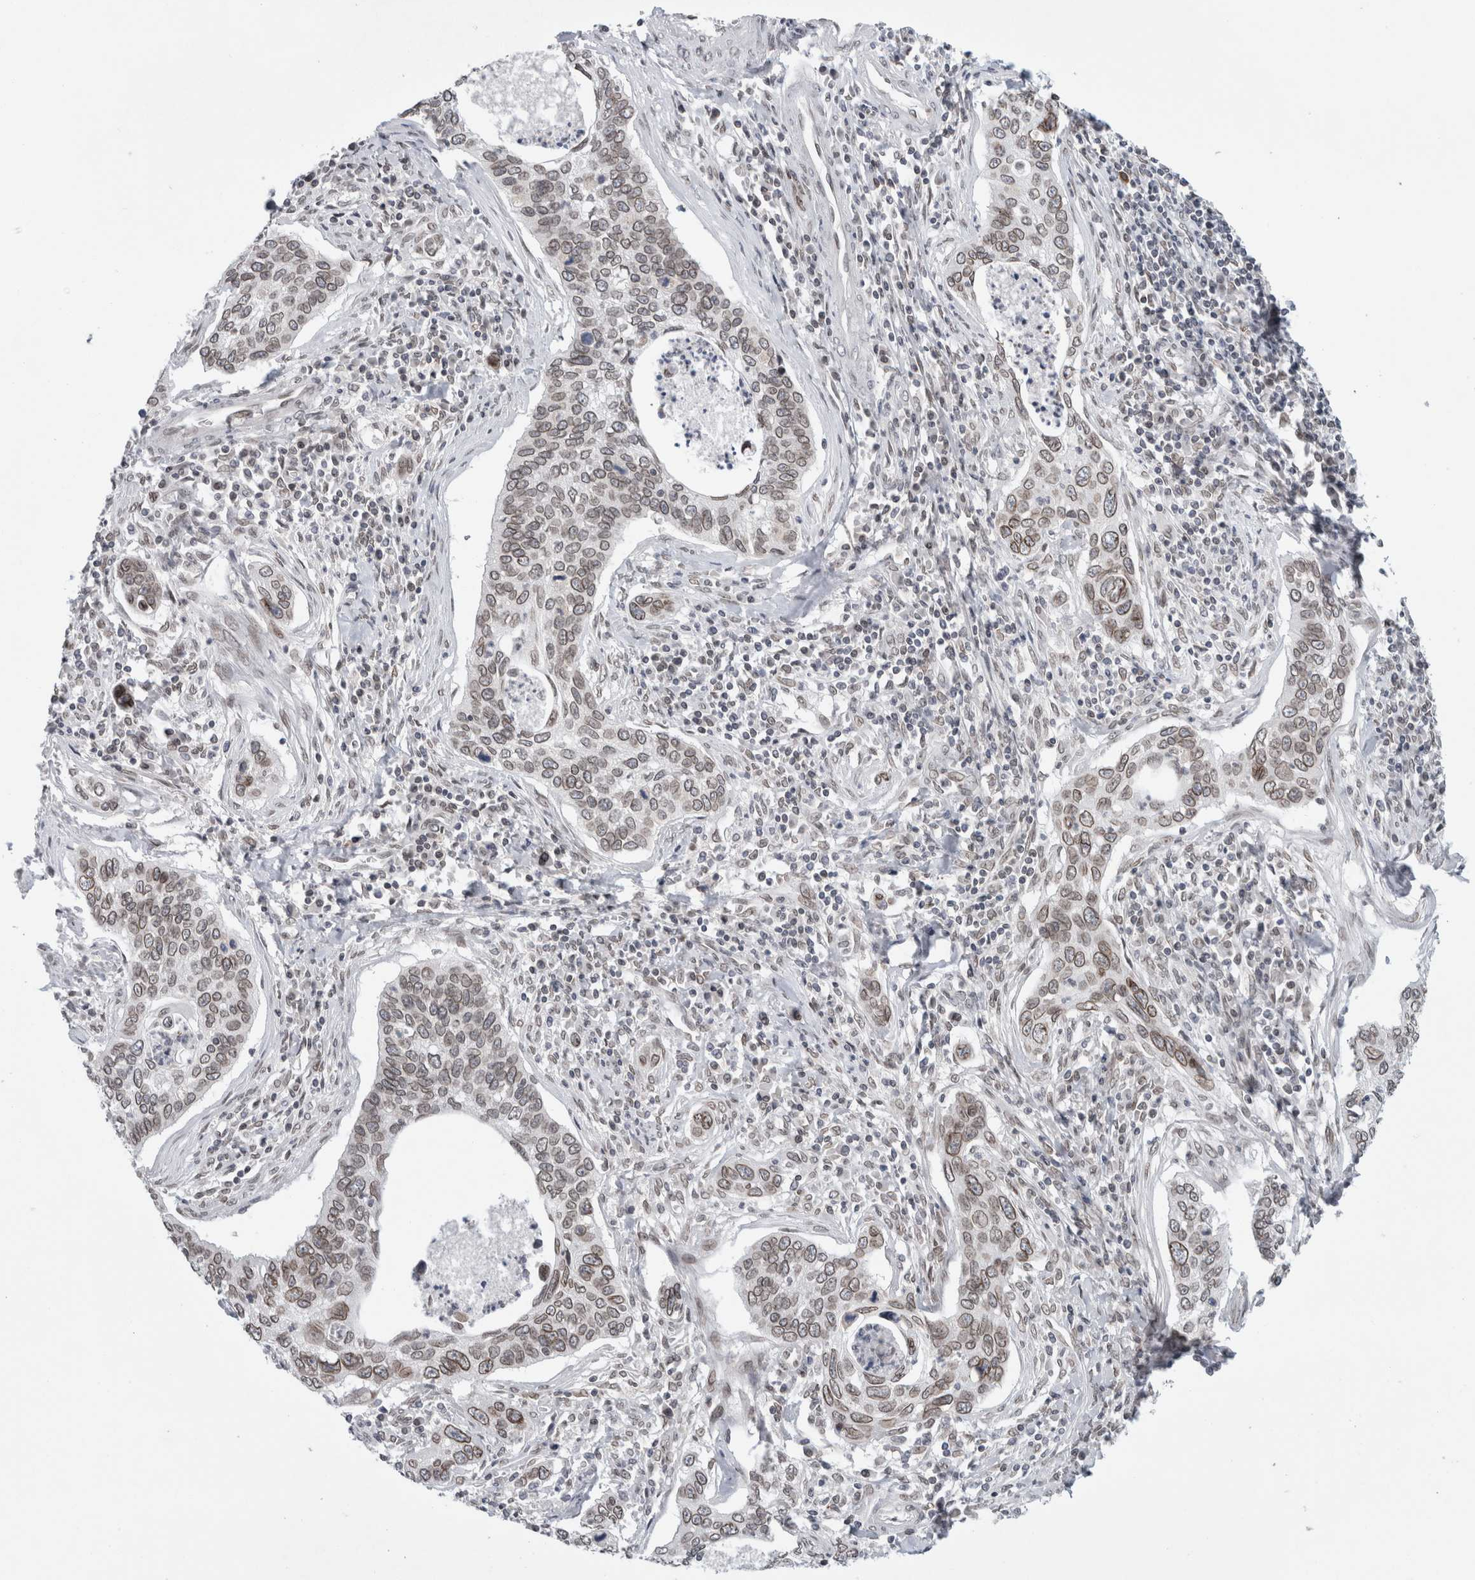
{"staining": {"intensity": "weak", "quantity": ">75%", "location": "cytoplasmic/membranous,nuclear"}, "tissue": "cervical cancer", "cell_type": "Tumor cells", "image_type": "cancer", "snomed": [{"axis": "morphology", "description": "Squamous cell carcinoma, NOS"}, {"axis": "topography", "description": "Cervix"}], "caption": "Squamous cell carcinoma (cervical) tissue displays weak cytoplasmic/membranous and nuclear positivity in approximately >75% of tumor cells The protein is stained brown, and the nuclei are stained in blue (DAB (3,3'-diaminobenzidine) IHC with brightfield microscopy, high magnification).", "gene": "ZNF770", "patient": {"sex": "female", "age": 53}}